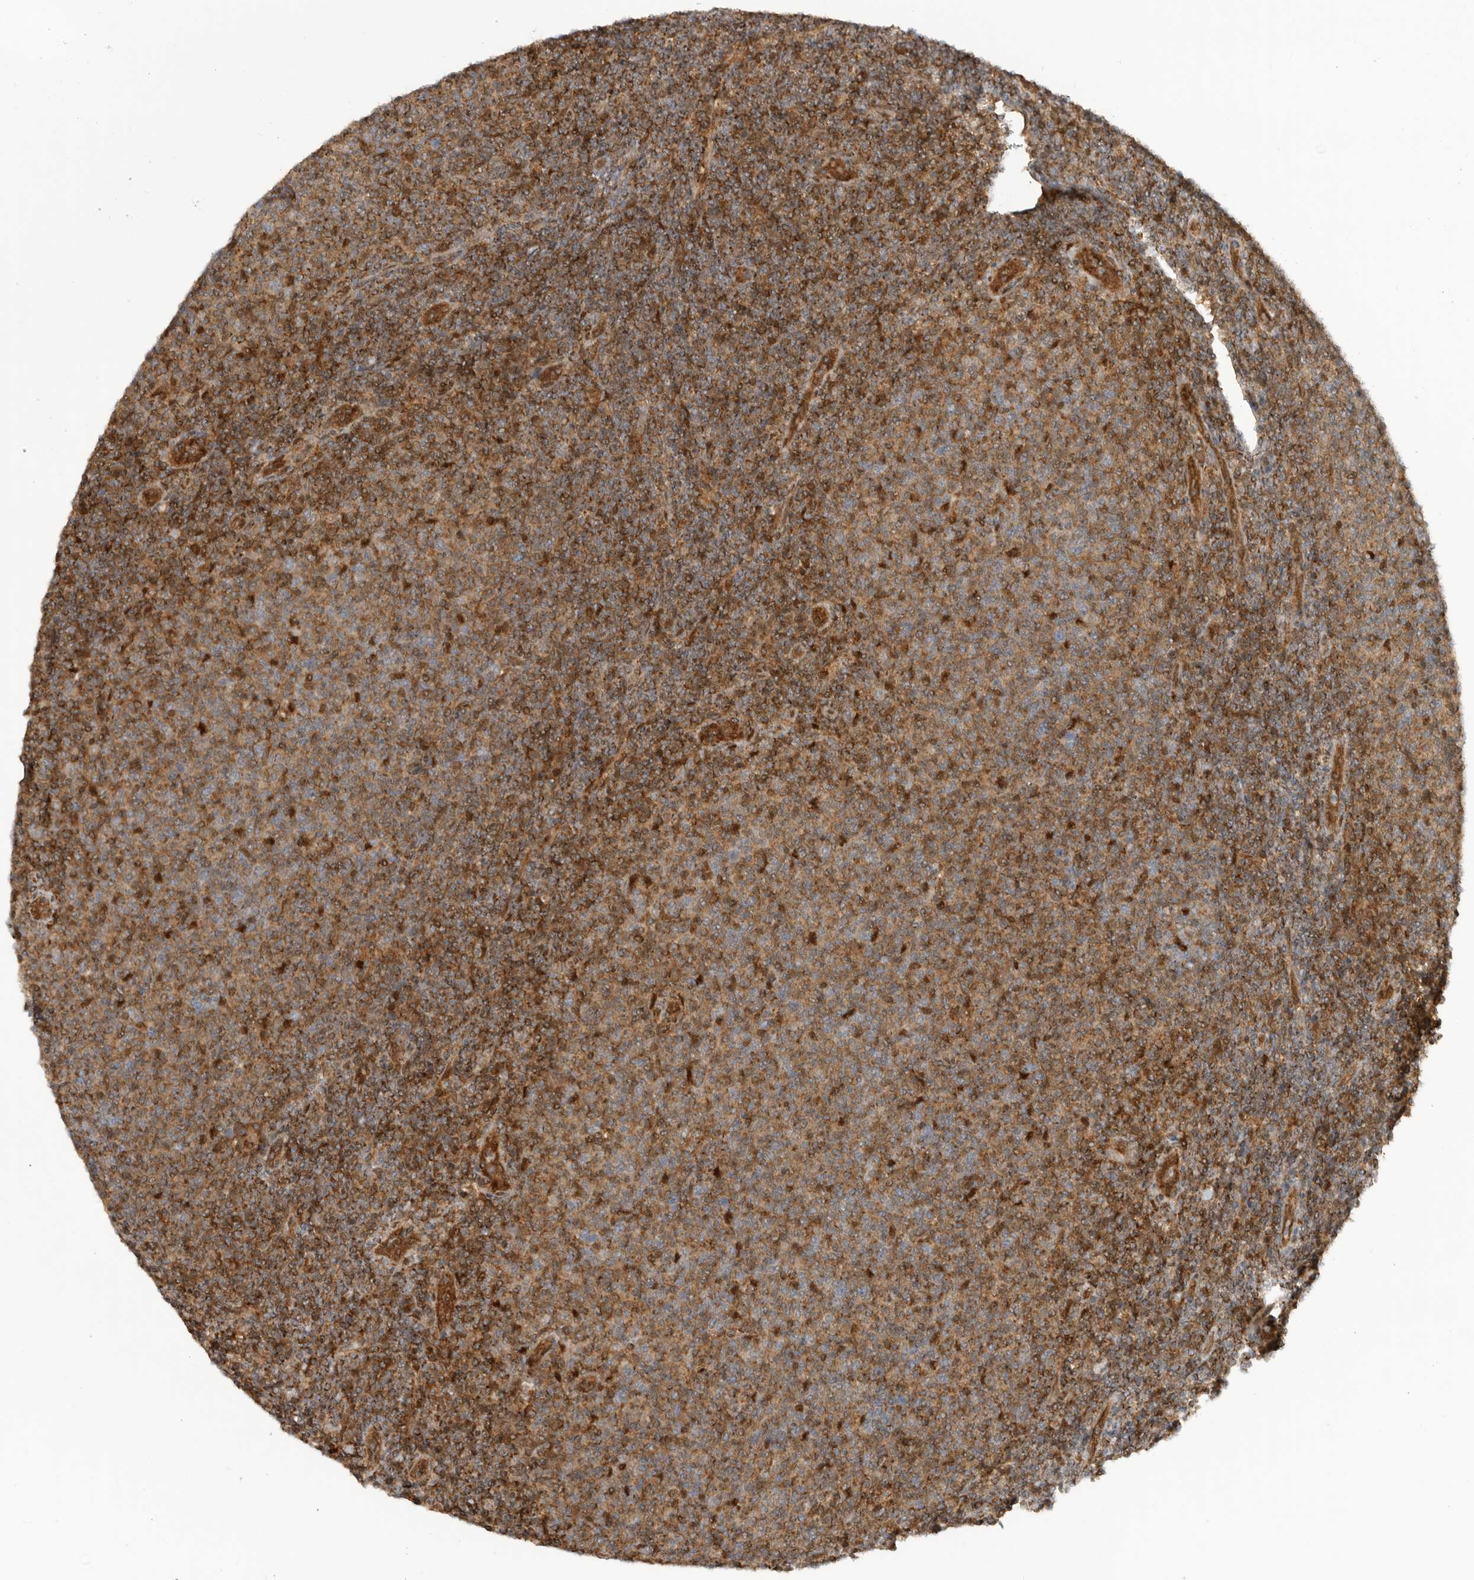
{"staining": {"intensity": "moderate", "quantity": ">75%", "location": "cytoplasmic/membranous"}, "tissue": "lymphoma", "cell_type": "Tumor cells", "image_type": "cancer", "snomed": [{"axis": "morphology", "description": "Malignant lymphoma, non-Hodgkin's type, Low grade"}, {"axis": "topography", "description": "Lymph node"}], "caption": "Immunohistochemical staining of lymphoma demonstrates medium levels of moderate cytoplasmic/membranous protein expression in about >75% of tumor cells.", "gene": "DCAF8", "patient": {"sex": "male", "age": 66}}